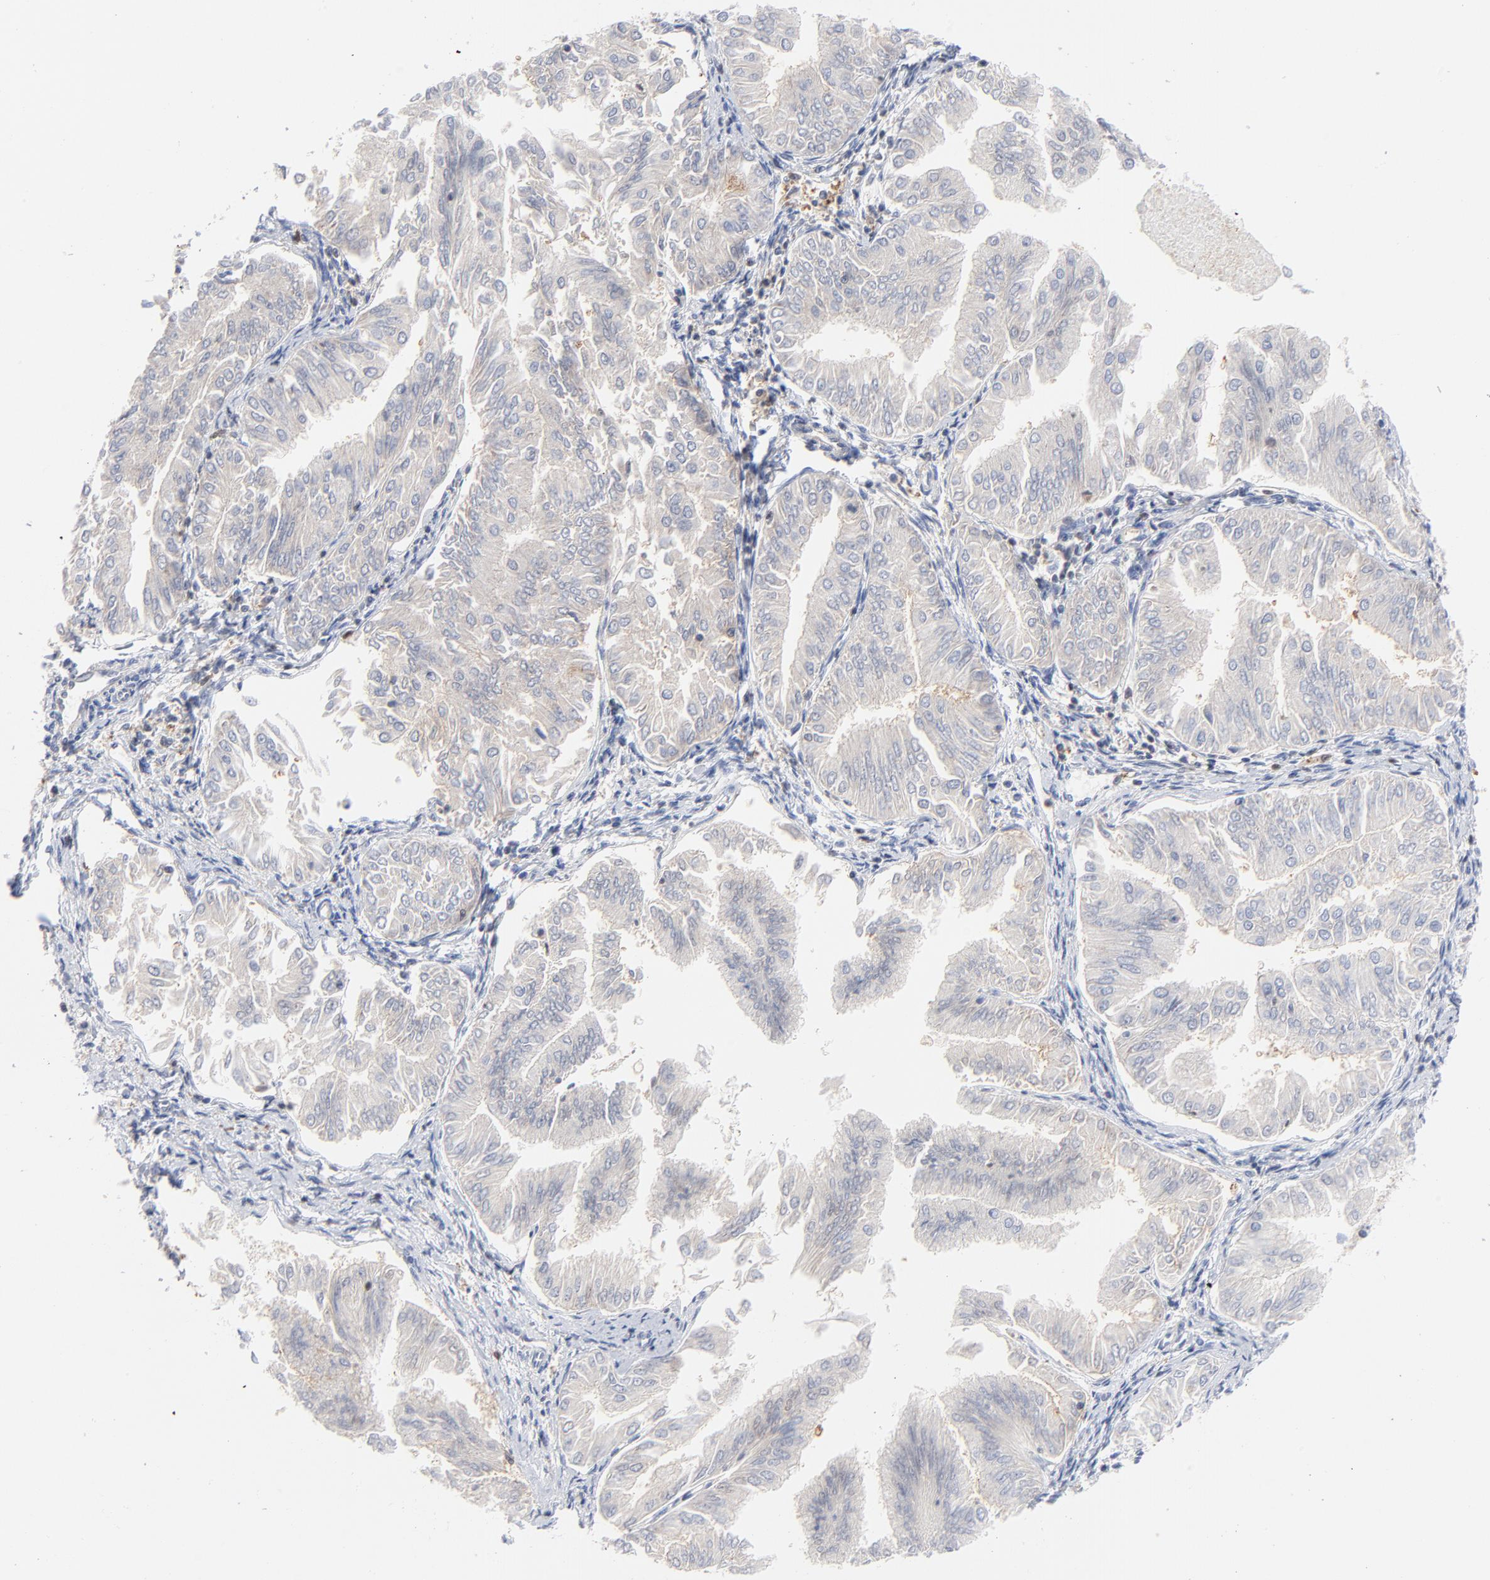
{"staining": {"intensity": "weak", "quantity": ">75%", "location": "cytoplasmic/membranous"}, "tissue": "endometrial cancer", "cell_type": "Tumor cells", "image_type": "cancer", "snomed": [{"axis": "morphology", "description": "Adenocarcinoma, NOS"}, {"axis": "topography", "description": "Endometrium"}], "caption": "Brown immunohistochemical staining in endometrial cancer displays weak cytoplasmic/membranous staining in approximately >75% of tumor cells. Nuclei are stained in blue.", "gene": "CAB39L", "patient": {"sex": "female", "age": 53}}